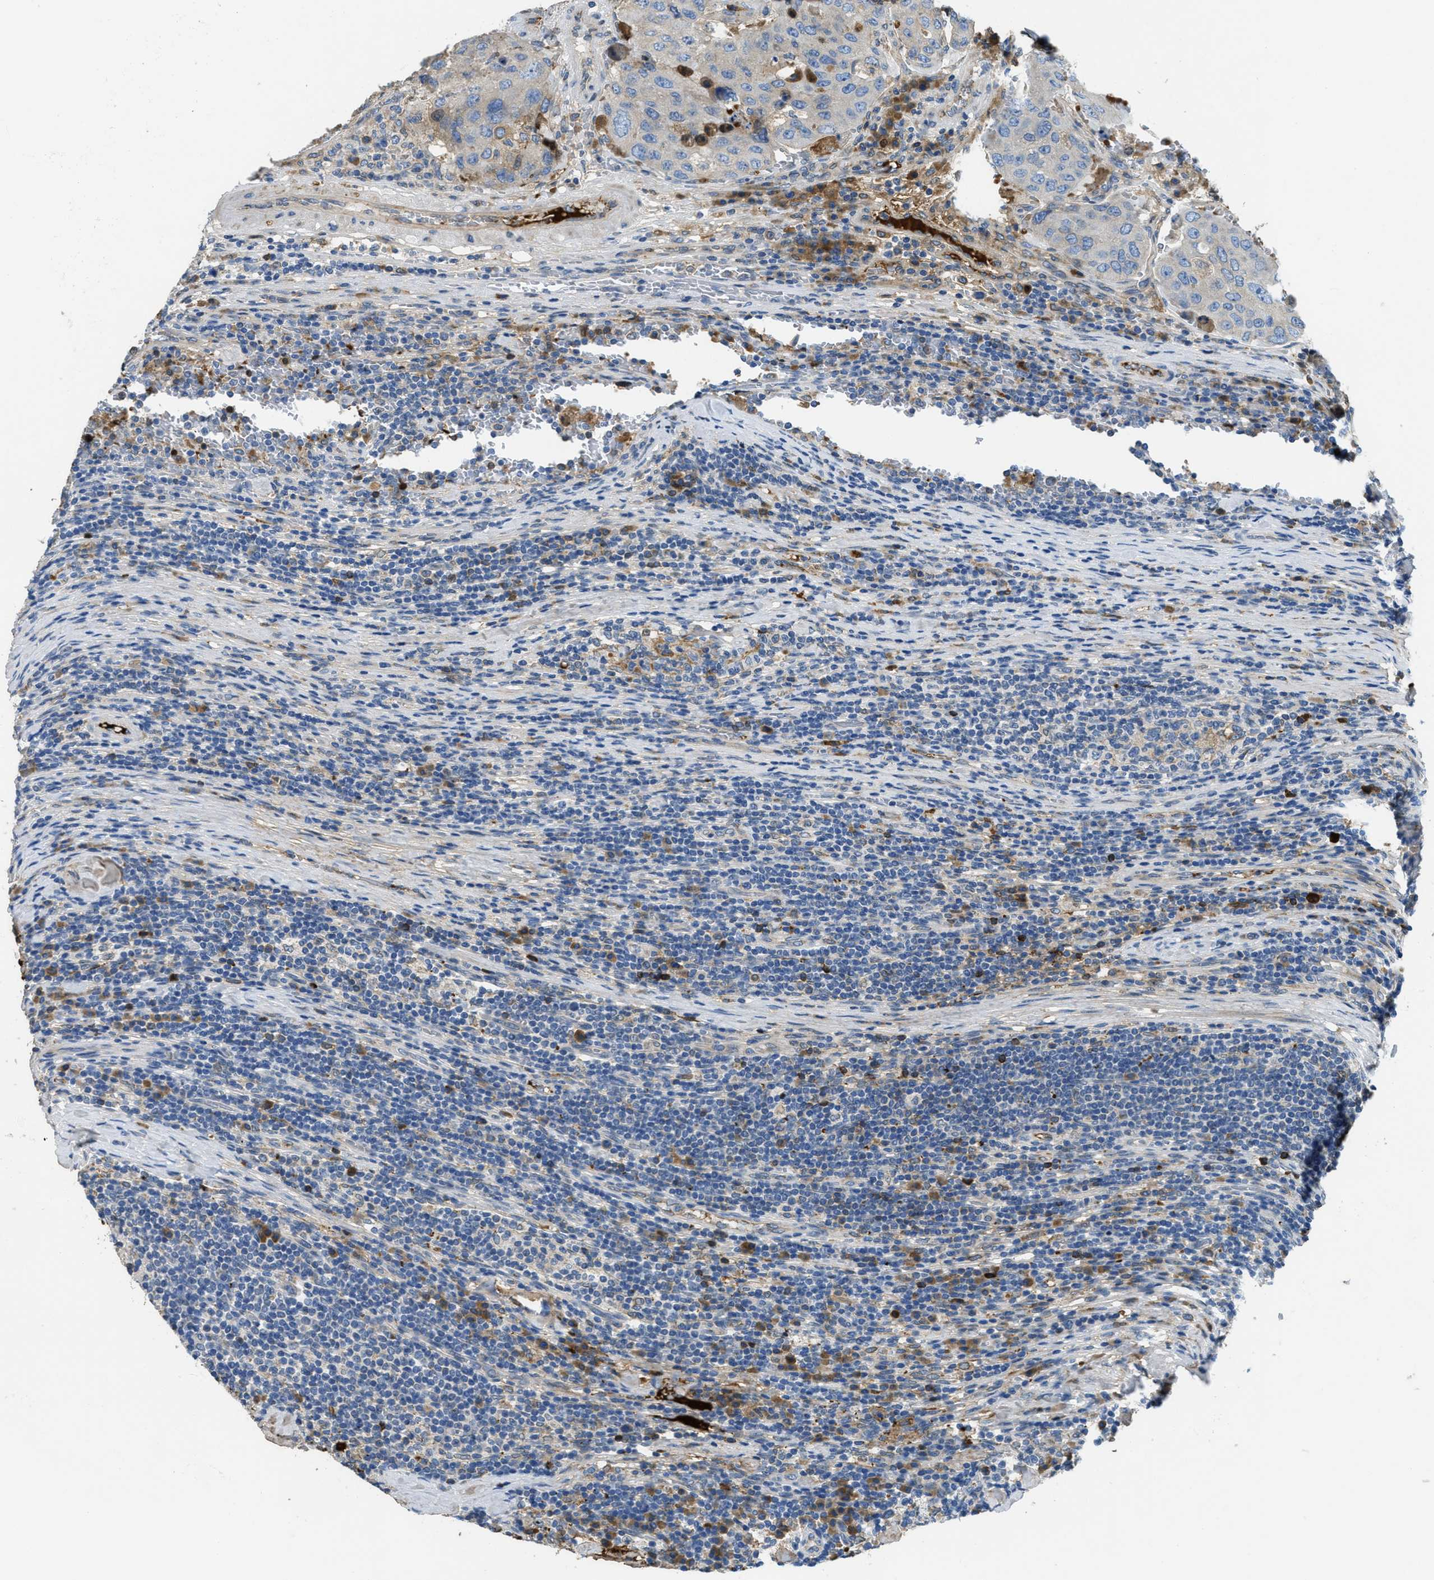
{"staining": {"intensity": "negative", "quantity": "none", "location": "none"}, "tissue": "urothelial cancer", "cell_type": "Tumor cells", "image_type": "cancer", "snomed": [{"axis": "morphology", "description": "Urothelial carcinoma, High grade"}, {"axis": "topography", "description": "Lymph node"}, {"axis": "topography", "description": "Urinary bladder"}], "caption": "High magnification brightfield microscopy of urothelial cancer stained with DAB (brown) and counterstained with hematoxylin (blue): tumor cells show no significant positivity.", "gene": "MPDU1", "patient": {"sex": "male", "age": 51}}